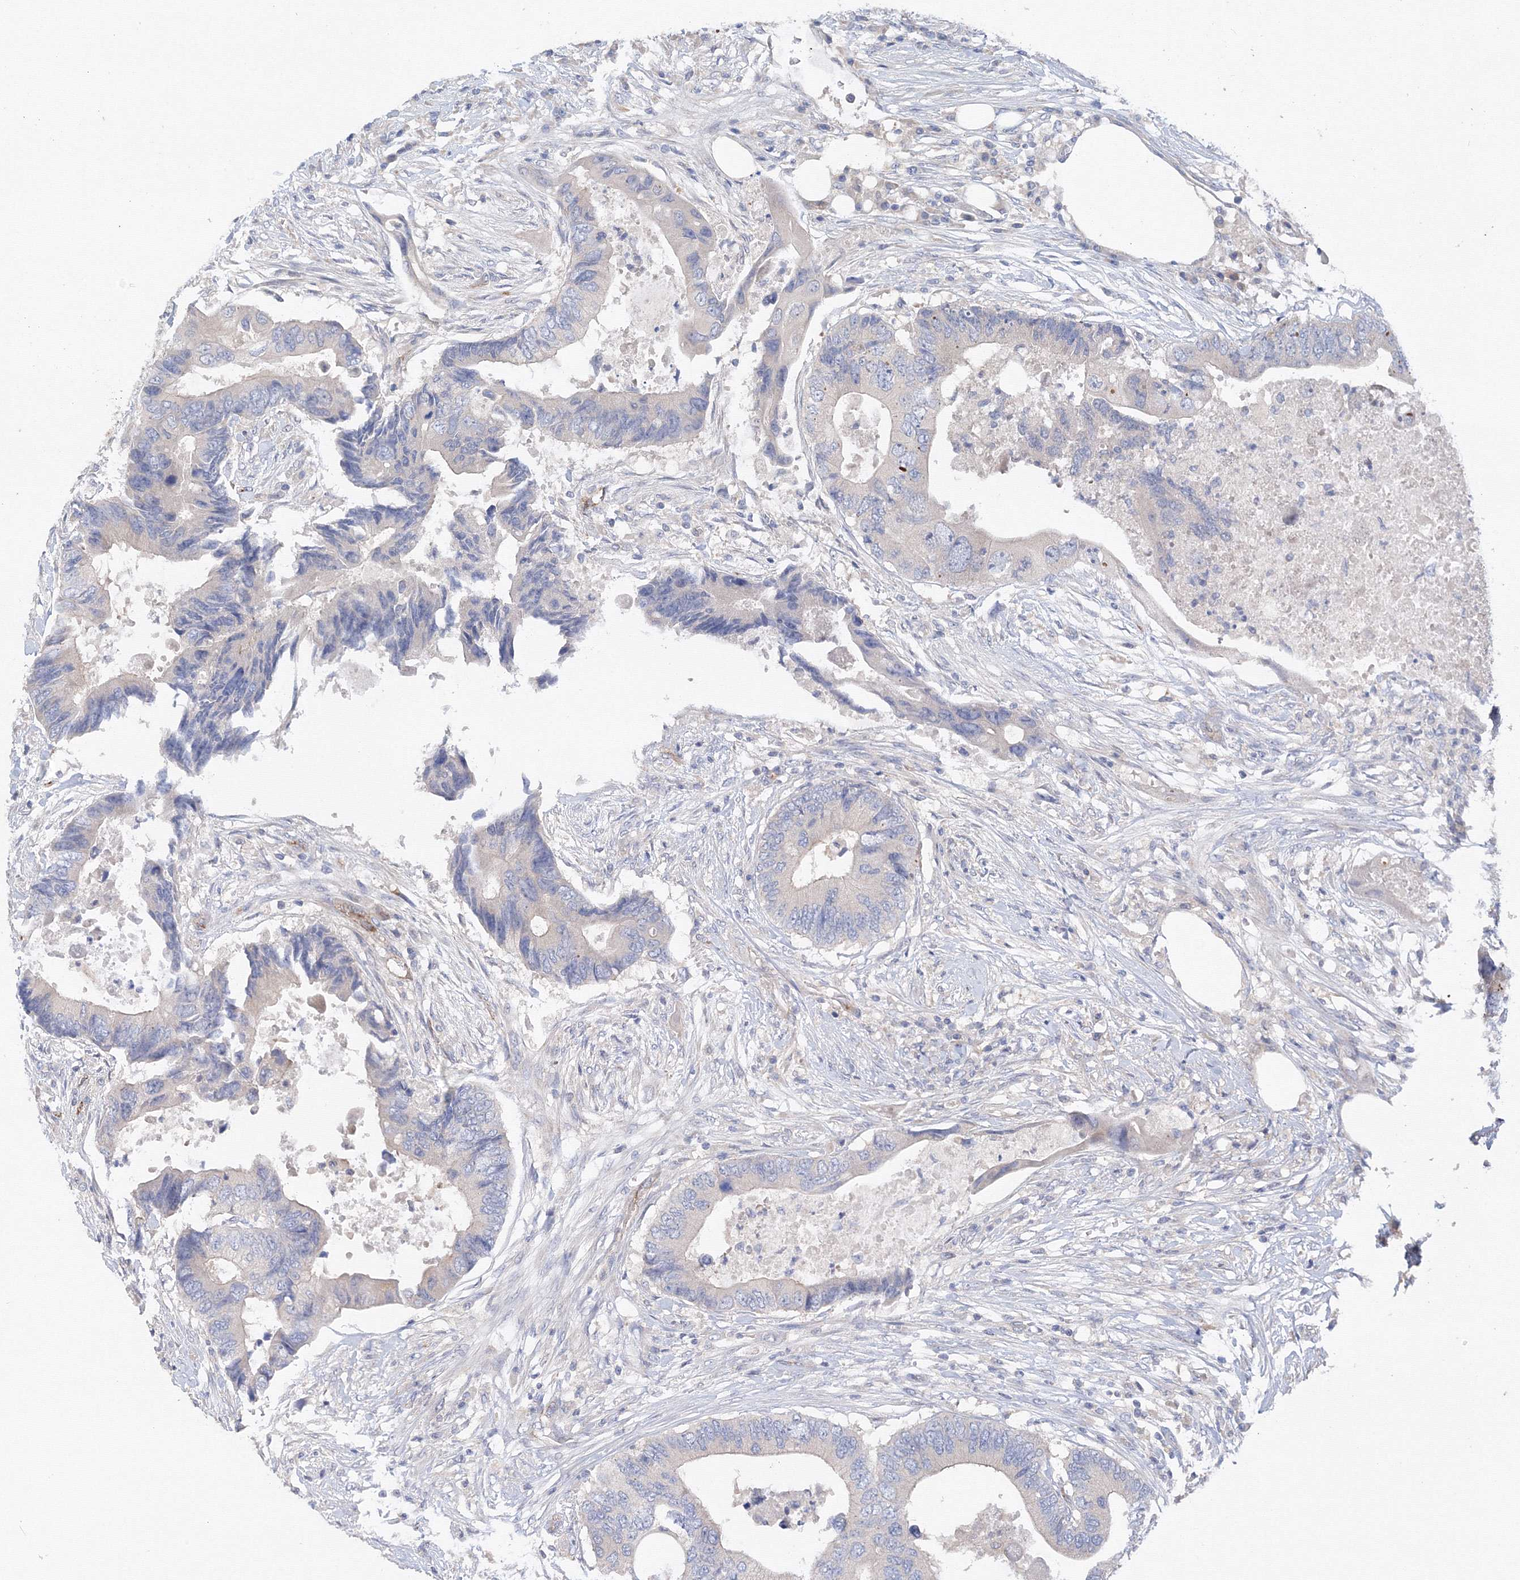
{"staining": {"intensity": "negative", "quantity": "none", "location": "none"}, "tissue": "colorectal cancer", "cell_type": "Tumor cells", "image_type": "cancer", "snomed": [{"axis": "morphology", "description": "Adenocarcinoma, NOS"}, {"axis": "topography", "description": "Colon"}], "caption": "Tumor cells show no significant protein expression in colorectal adenocarcinoma.", "gene": "DIS3L2", "patient": {"sex": "male", "age": 71}}